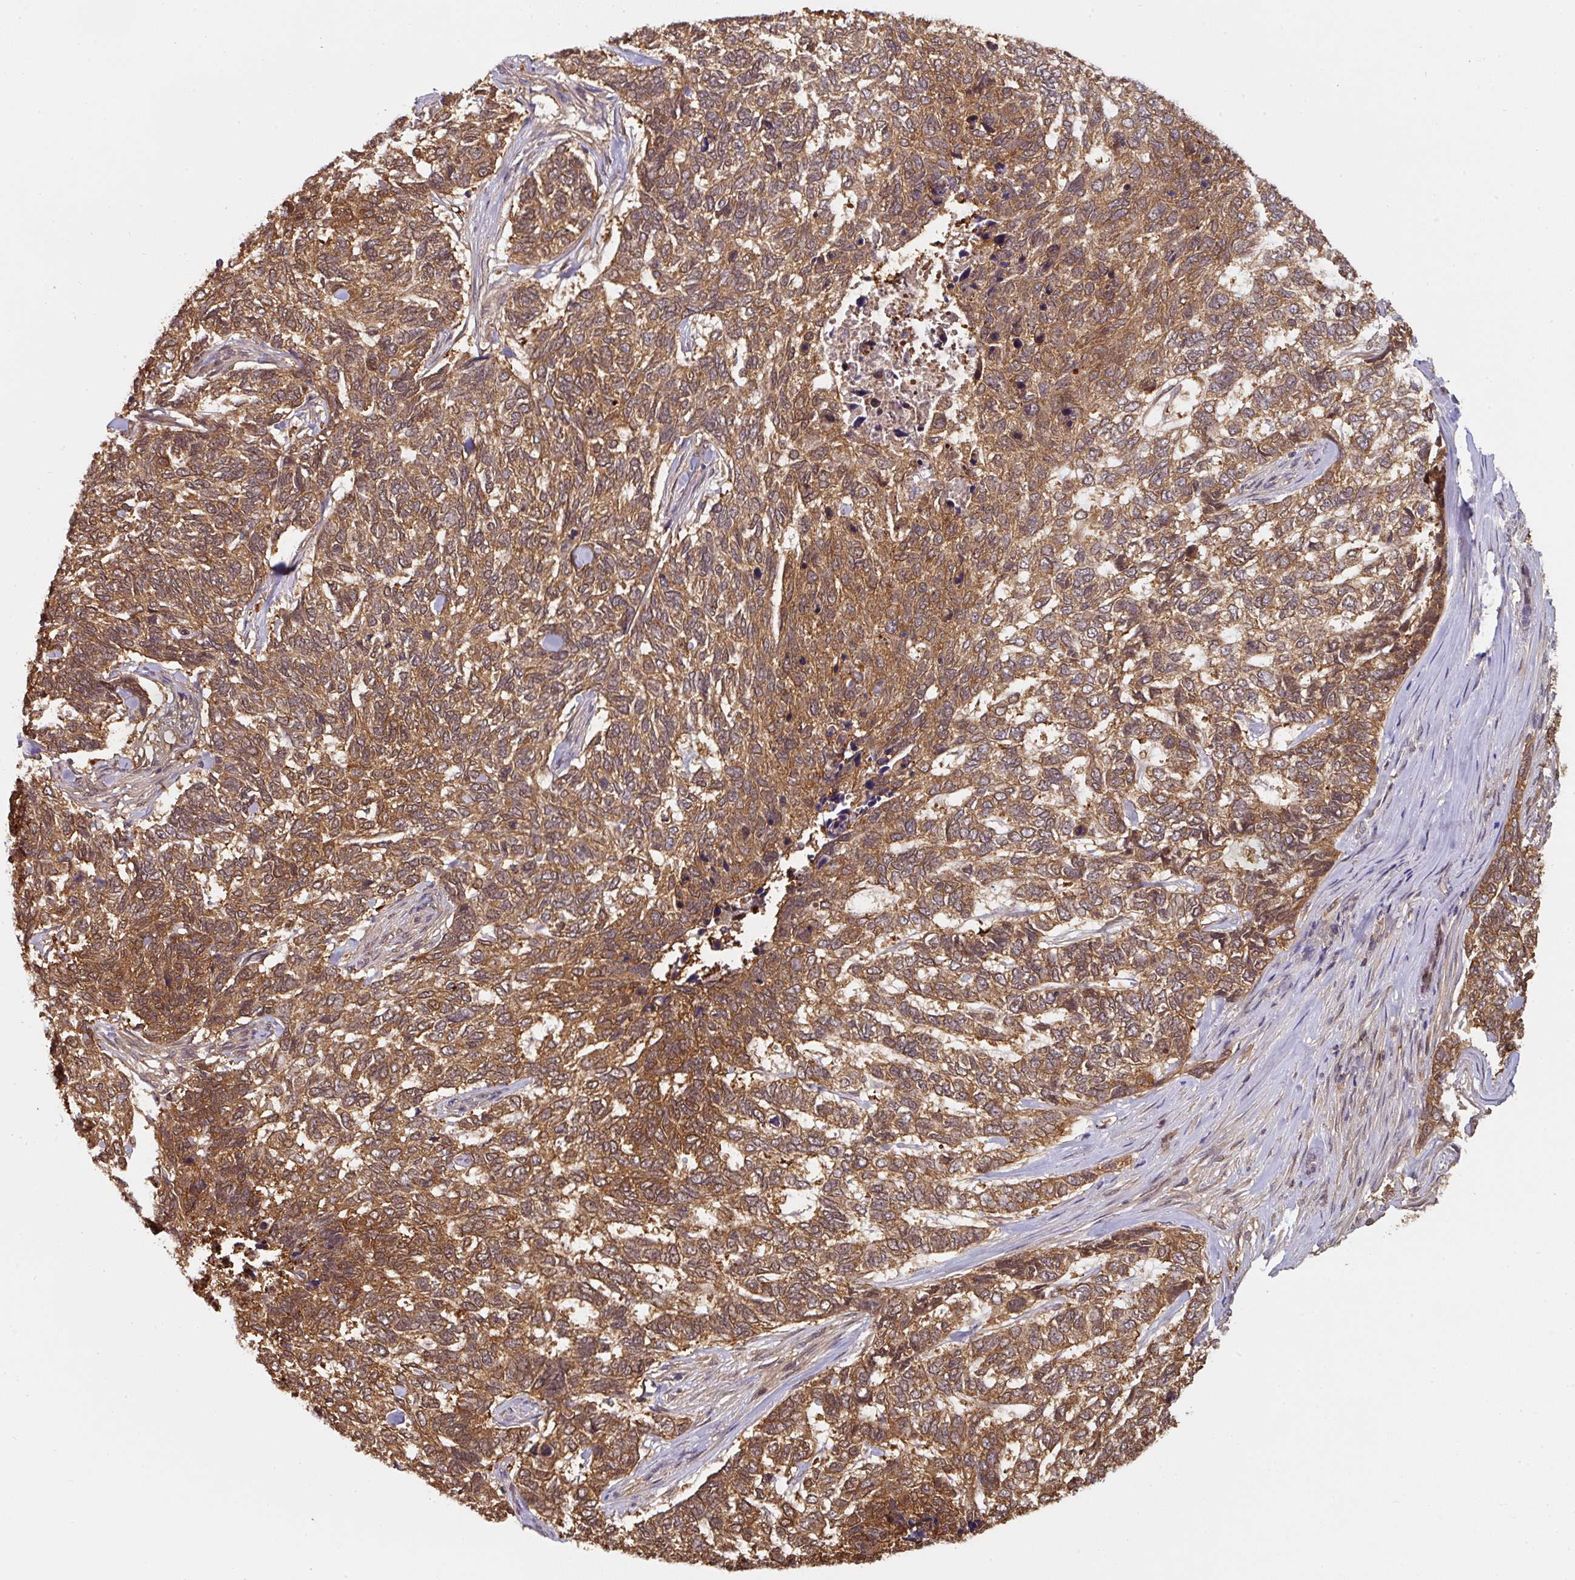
{"staining": {"intensity": "moderate", "quantity": ">75%", "location": "cytoplasmic/membranous,nuclear"}, "tissue": "skin cancer", "cell_type": "Tumor cells", "image_type": "cancer", "snomed": [{"axis": "morphology", "description": "Basal cell carcinoma"}, {"axis": "topography", "description": "Skin"}], "caption": "Protein analysis of basal cell carcinoma (skin) tissue displays moderate cytoplasmic/membranous and nuclear staining in about >75% of tumor cells. Using DAB (3,3'-diaminobenzidine) (brown) and hematoxylin (blue) stains, captured at high magnification using brightfield microscopy.", "gene": "ST13", "patient": {"sex": "female", "age": 65}}